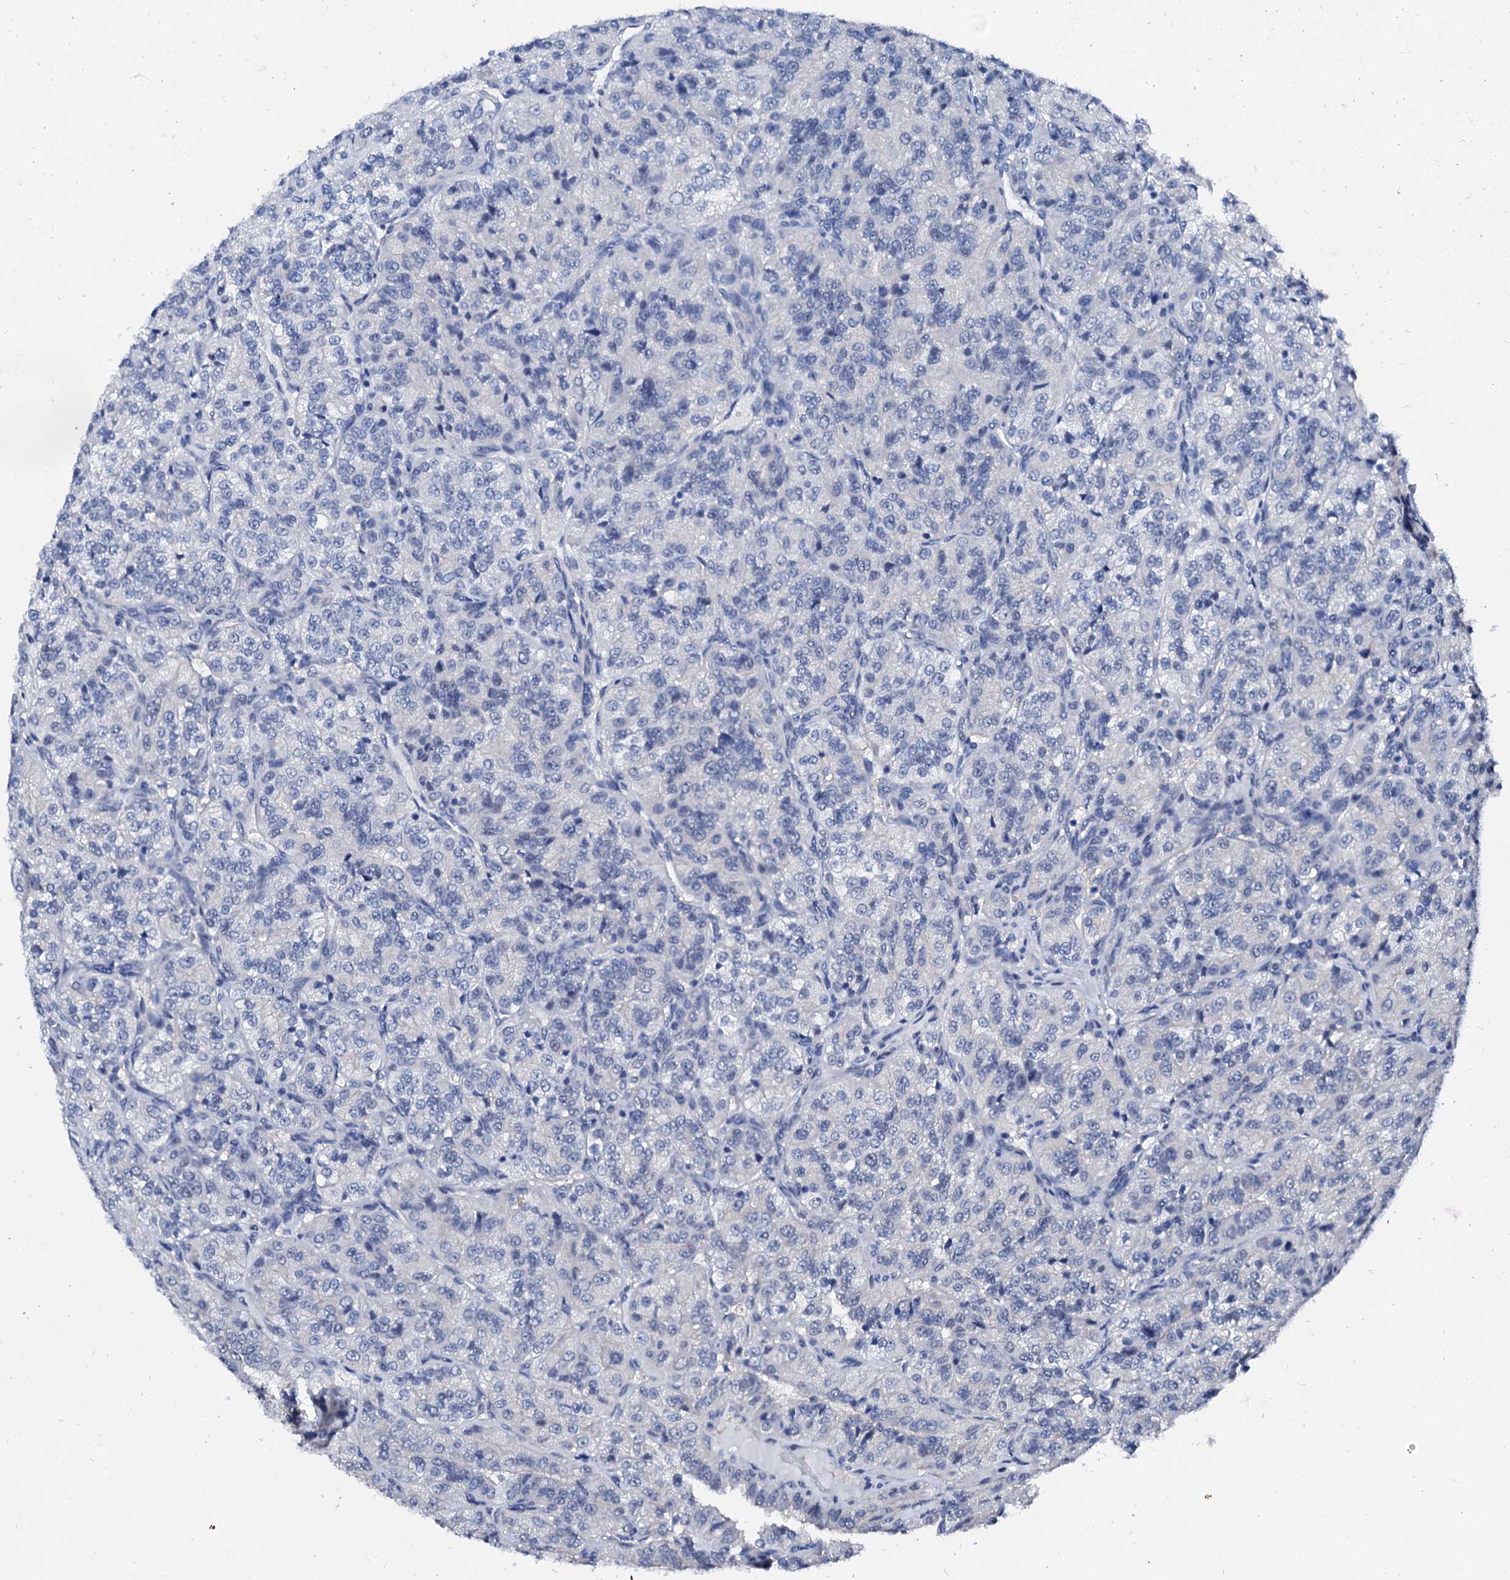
{"staining": {"intensity": "negative", "quantity": "none", "location": "none"}, "tissue": "renal cancer", "cell_type": "Tumor cells", "image_type": "cancer", "snomed": [{"axis": "morphology", "description": "Adenocarcinoma, NOS"}, {"axis": "topography", "description": "Kidney"}], "caption": "Renal cancer stained for a protein using immunohistochemistry (IHC) reveals no expression tumor cells.", "gene": "CSN2", "patient": {"sex": "female", "age": 63}}